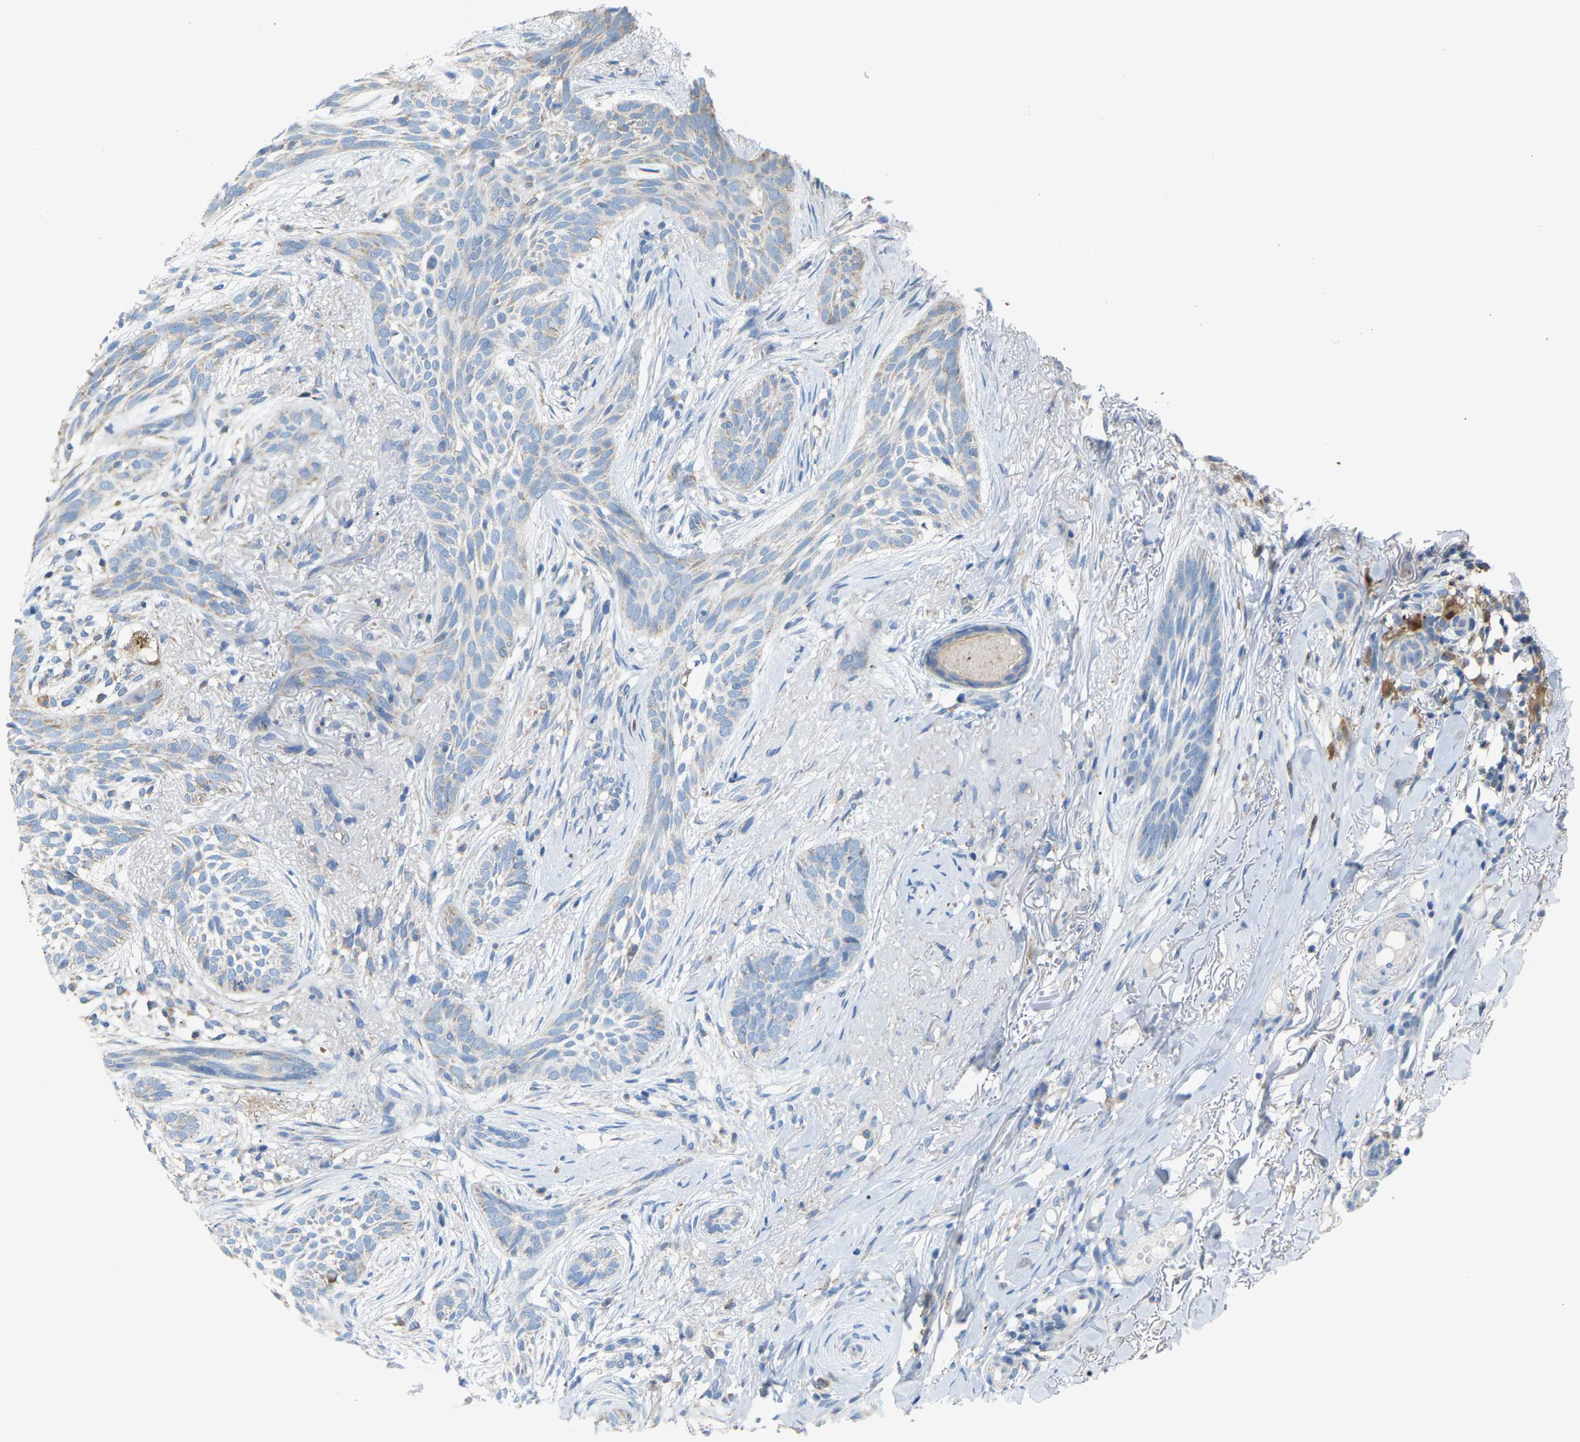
{"staining": {"intensity": "negative", "quantity": "none", "location": "none"}, "tissue": "skin cancer", "cell_type": "Tumor cells", "image_type": "cancer", "snomed": [{"axis": "morphology", "description": "Basal cell carcinoma"}, {"axis": "topography", "description": "Skin"}], "caption": "Histopathology image shows no significant protein expression in tumor cells of skin basal cell carcinoma.", "gene": "CROT", "patient": {"sex": "female", "age": 88}}